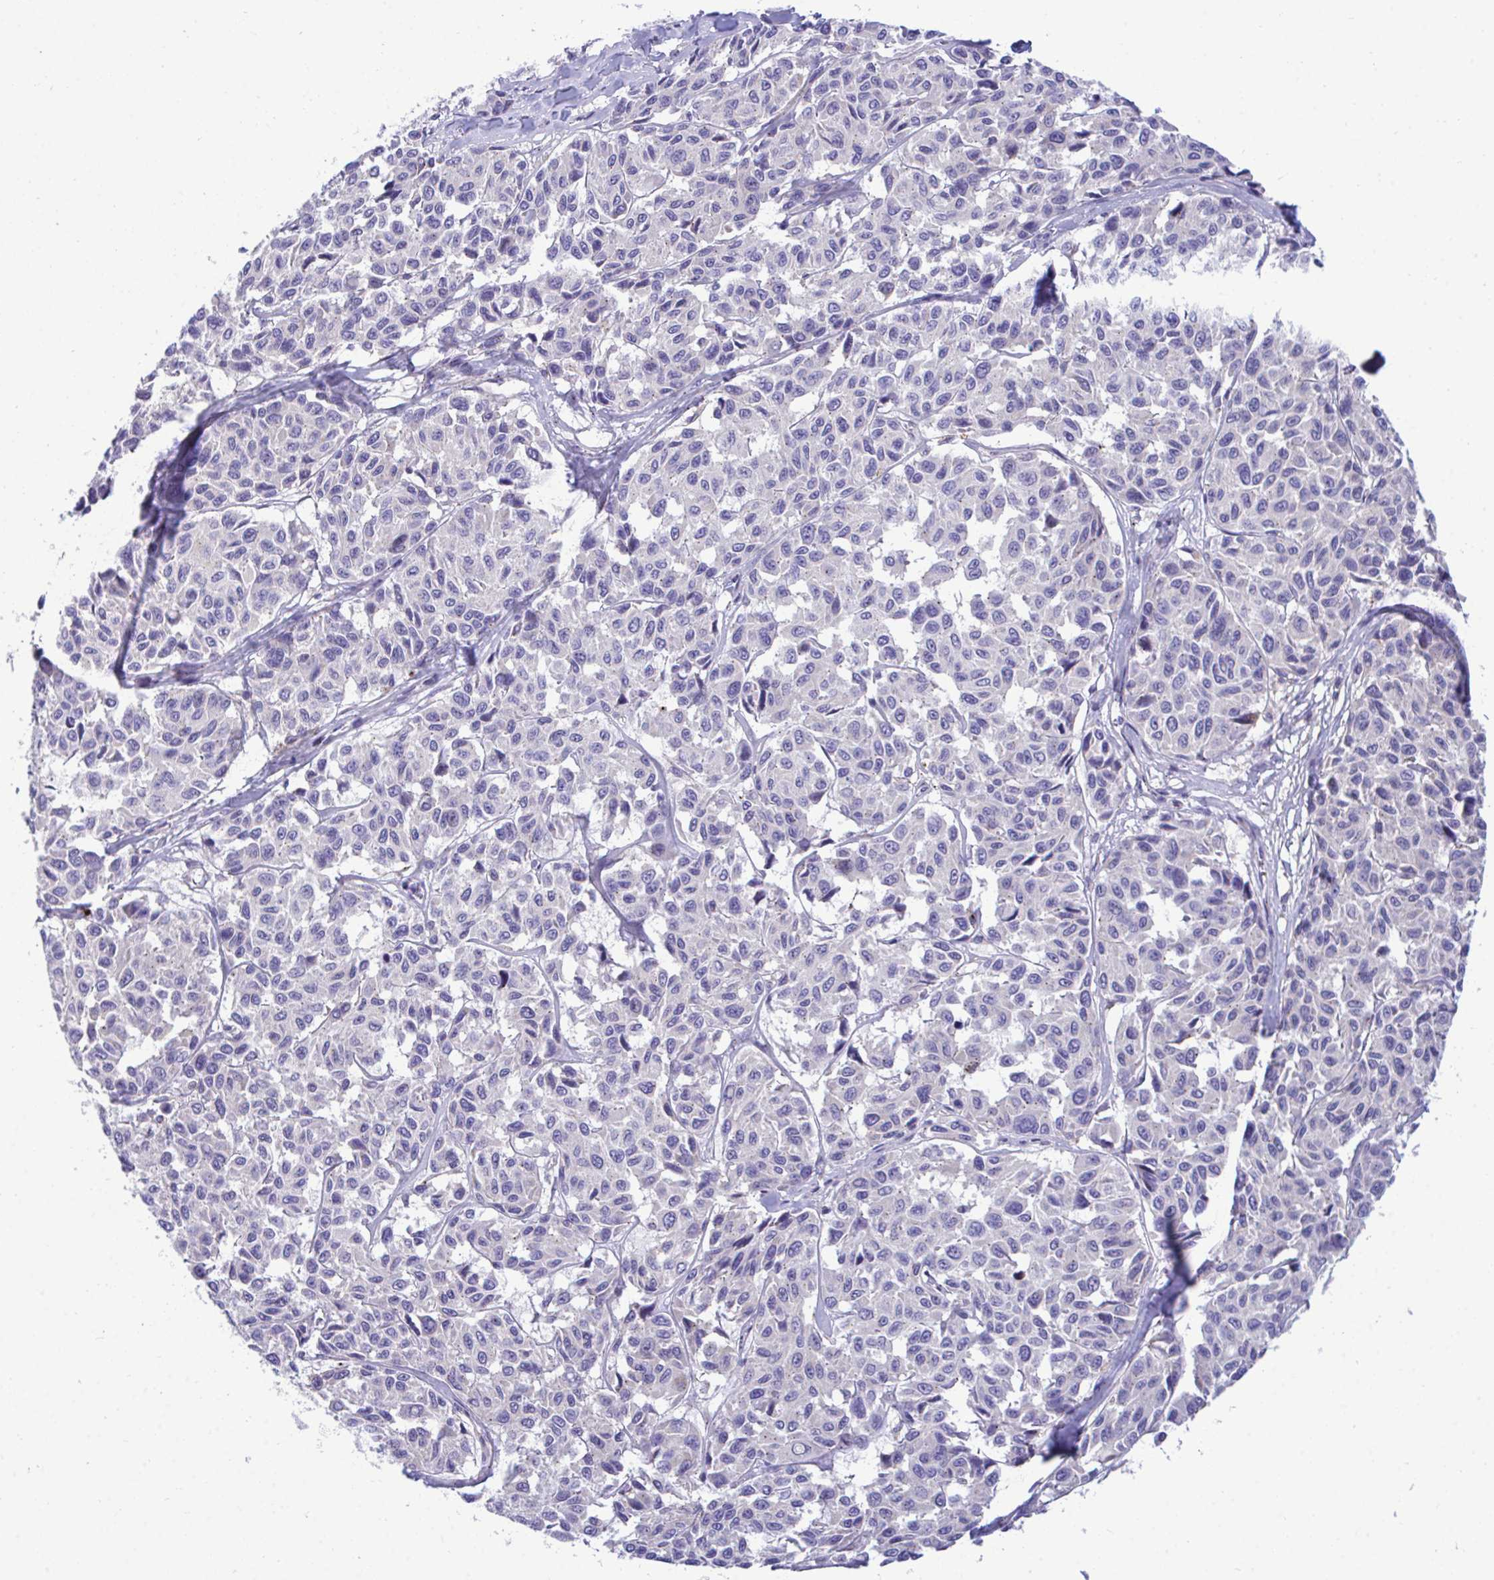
{"staining": {"intensity": "negative", "quantity": "none", "location": "none"}, "tissue": "melanoma", "cell_type": "Tumor cells", "image_type": "cancer", "snomed": [{"axis": "morphology", "description": "Malignant melanoma, NOS"}, {"axis": "topography", "description": "Skin"}], "caption": "DAB immunohistochemical staining of malignant melanoma reveals no significant positivity in tumor cells.", "gene": "MRPS16", "patient": {"sex": "female", "age": 66}}